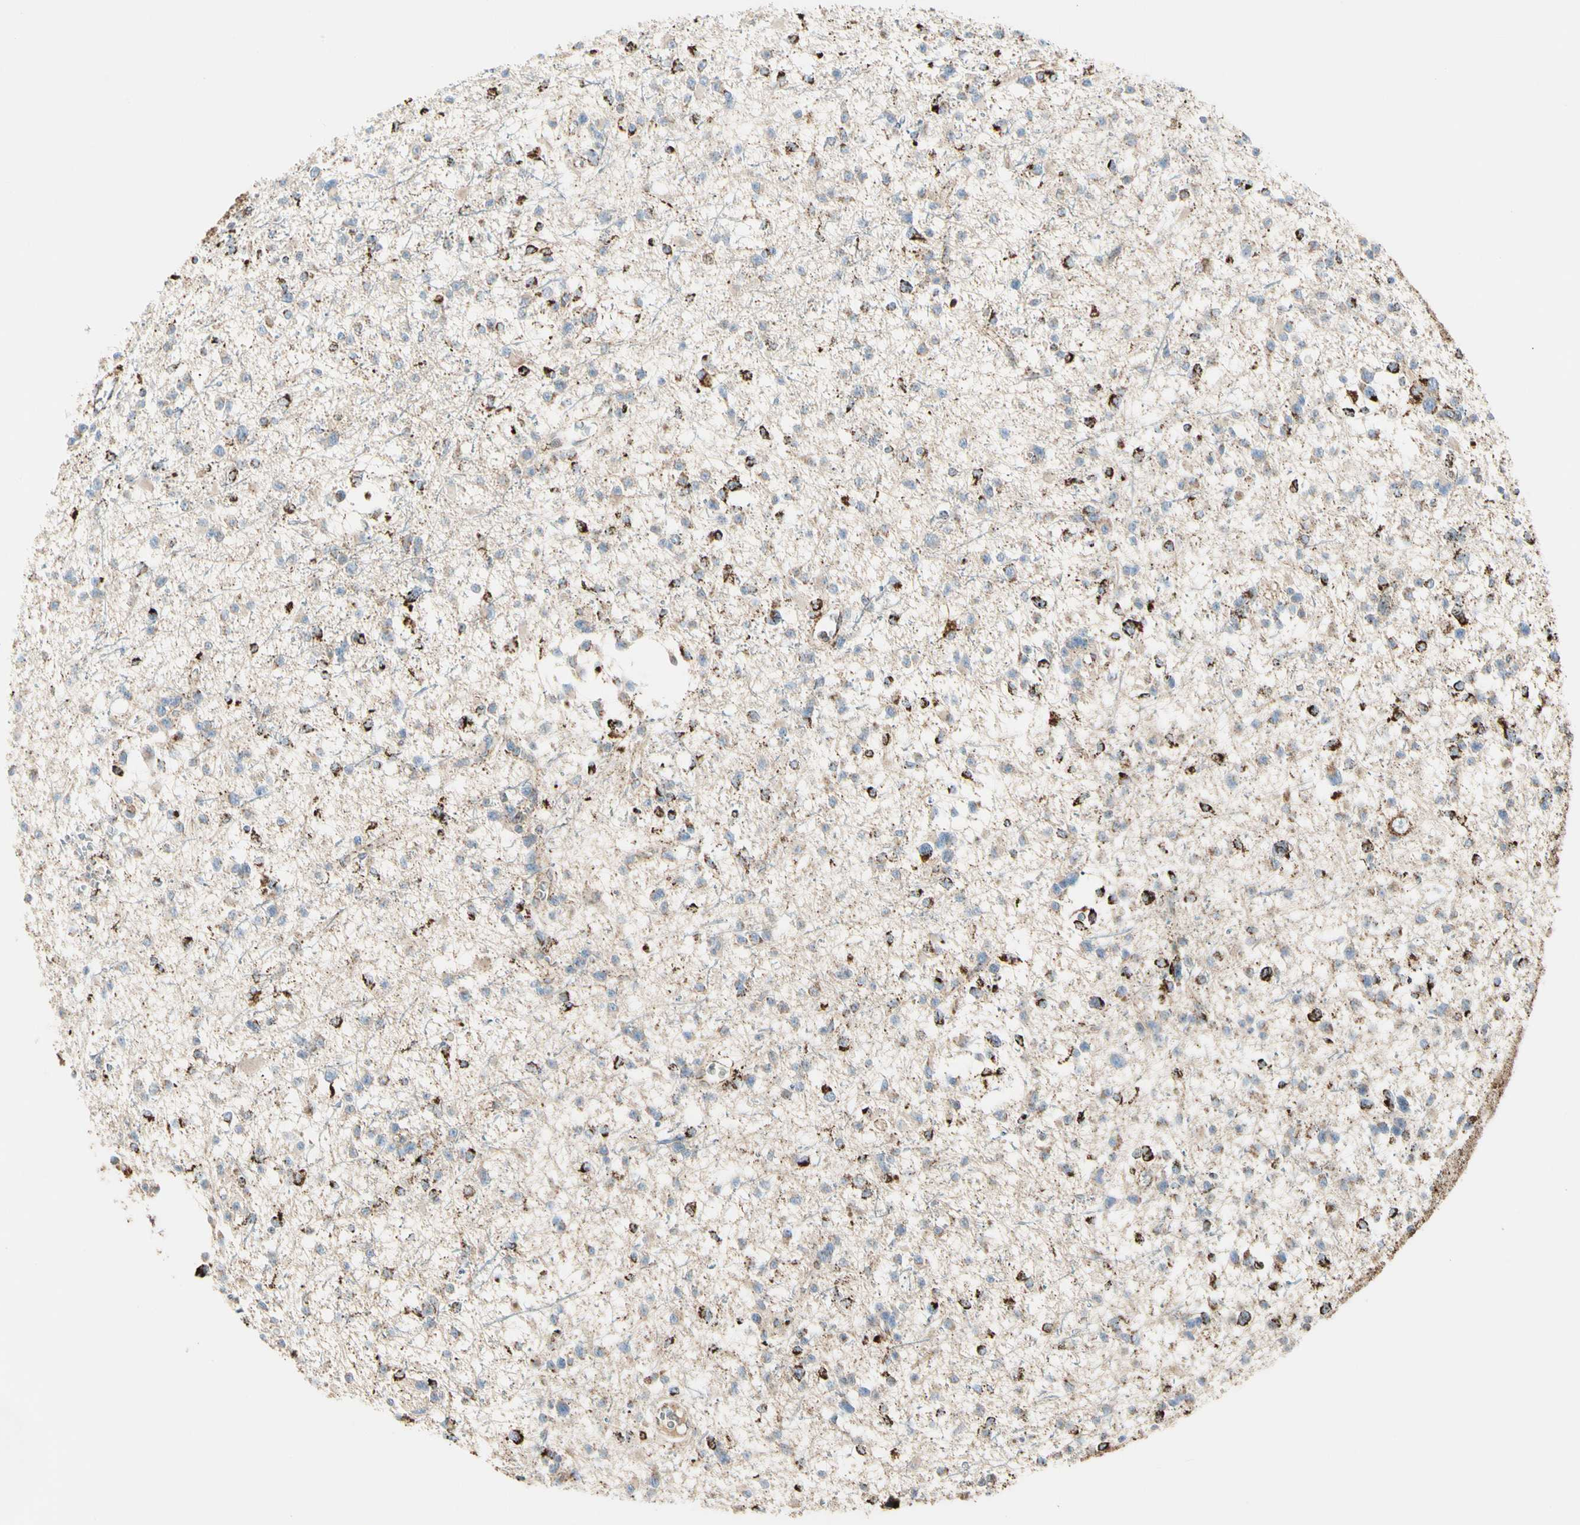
{"staining": {"intensity": "strong", "quantity": "<25%", "location": "cytoplasmic/membranous"}, "tissue": "glioma", "cell_type": "Tumor cells", "image_type": "cancer", "snomed": [{"axis": "morphology", "description": "Glioma, malignant, Low grade"}, {"axis": "topography", "description": "Brain"}], "caption": "Protein staining of malignant low-grade glioma tissue reveals strong cytoplasmic/membranous expression in approximately <25% of tumor cells.", "gene": "ME2", "patient": {"sex": "female", "age": 22}}